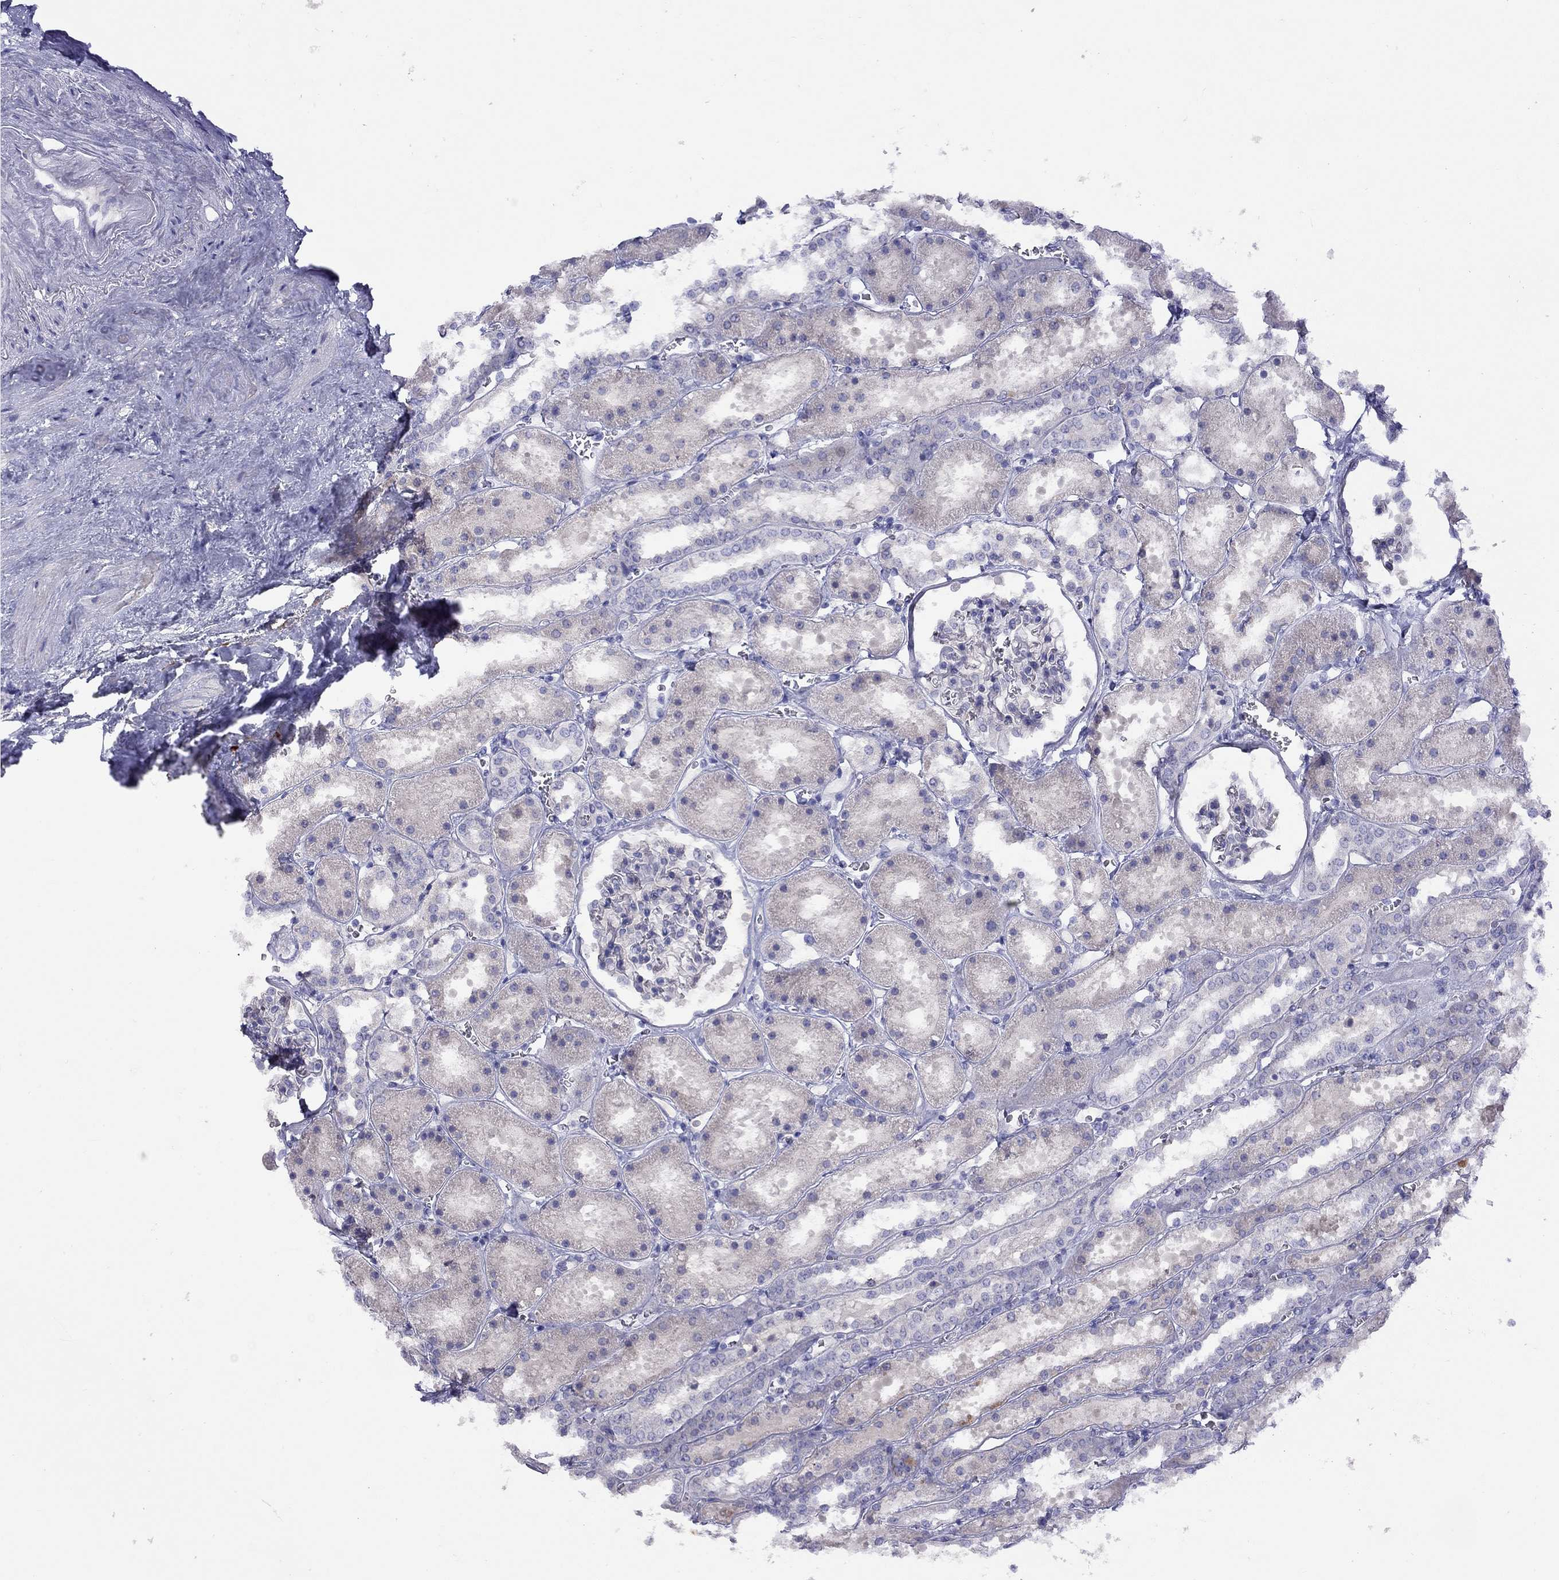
{"staining": {"intensity": "negative", "quantity": "none", "location": "none"}, "tissue": "kidney", "cell_type": "Cells in glomeruli", "image_type": "normal", "snomed": [{"axis": "morphology", "description": "Normal tissue, NOS"}, {"axis": "topography", "description": "Kidney"}], "caption": "A high-resolution image shows immunohistochemistry staining of normal kidney, which displays no significant staining in cells in glomeruli.", "gene": "CPNE4", "patient": {"sex": "female", "age": 41}}